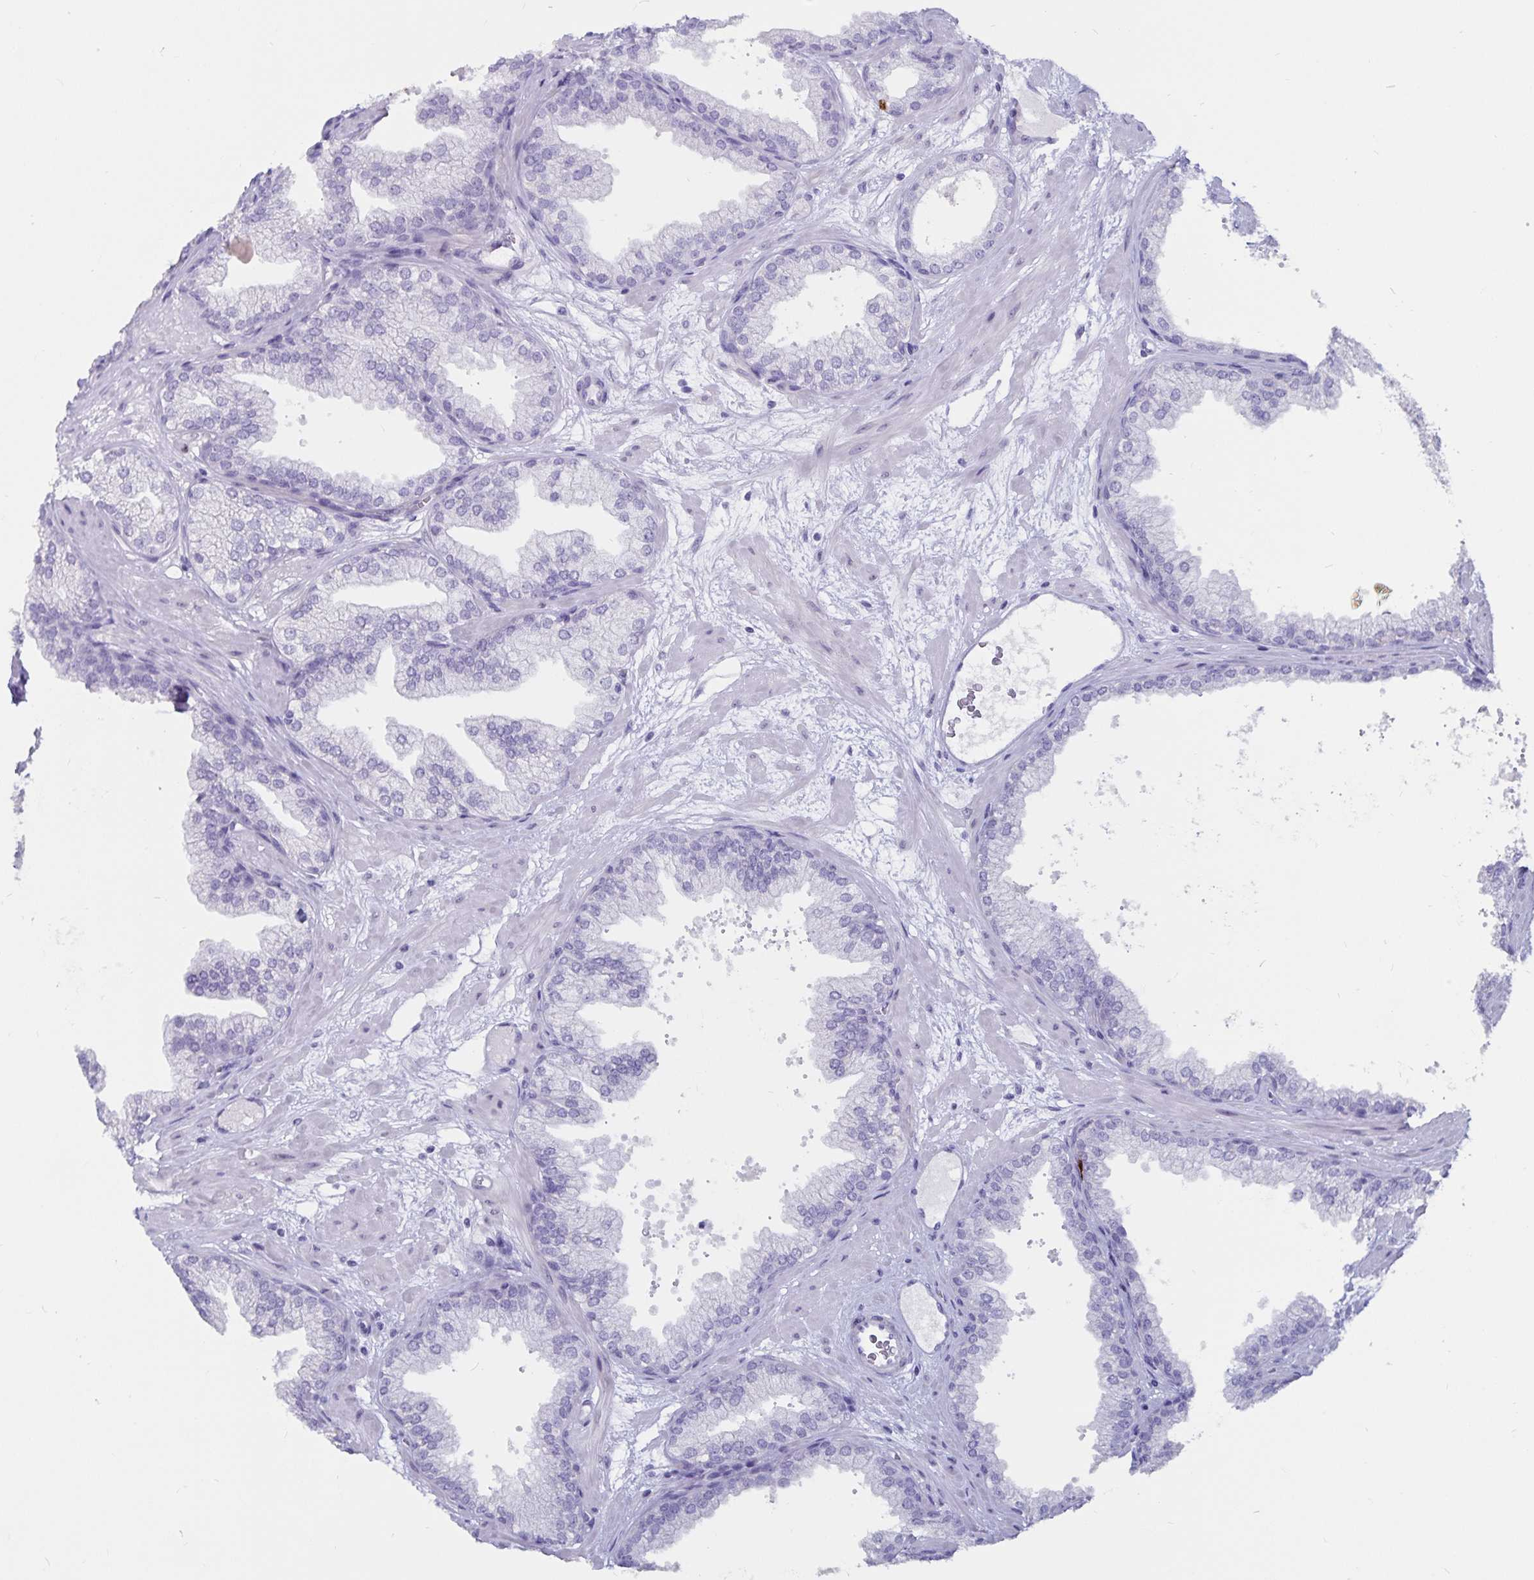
{"staining": {"intensity": "negative", "quantity": "none", "location": "none"}, "tissue": "prostate", "cell_type": "Glandular cells", "image_type": "normal", "snomed": [{"axis": "morphology", "description": "Normal tissue, NOS"}, {"axis": "topography", "description": "Prostate"}], "caption": "DAB immunohistochemical staining of benign human prostate exhibits no significant staining in glandular cells.", "gene": "GPR137", "patient": {"sex": "male", "age": 37}}